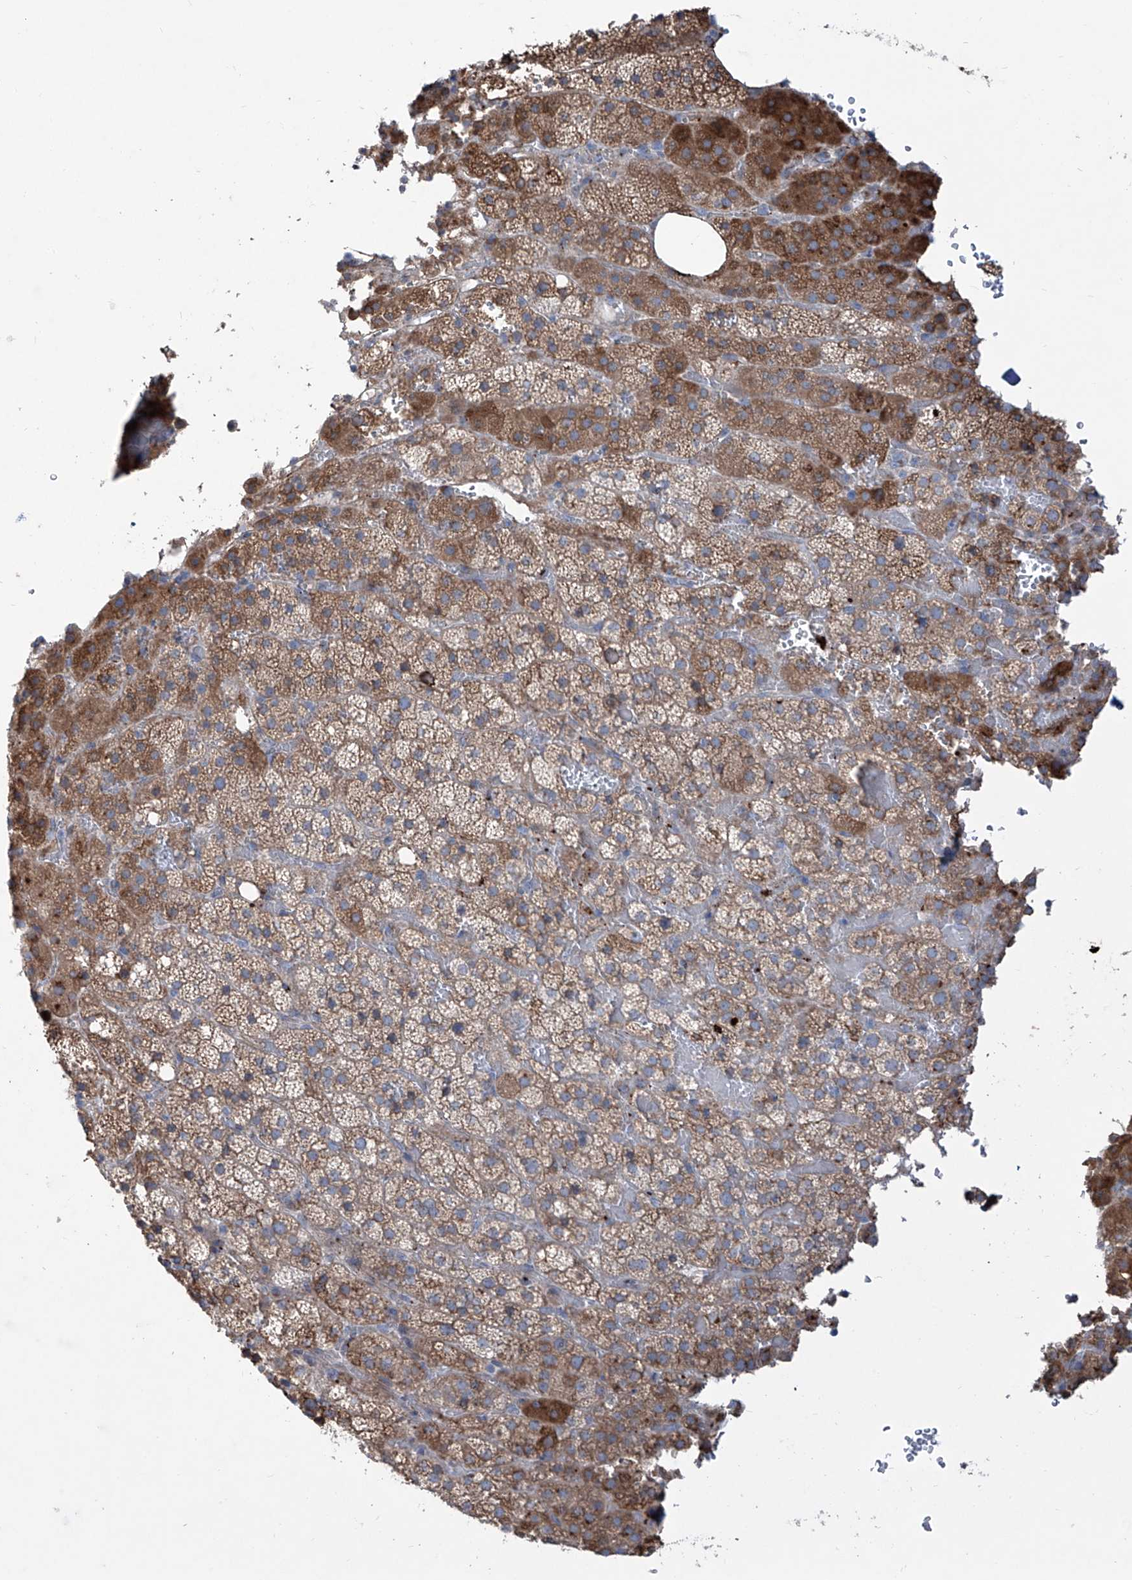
{"staining": {"intensity": "moderate", "quantity": ">75%", "location": "cytoplasmic/membranous"}, "tissue": "adrenal gland", "cell_type": "Glandular cells", "image_type": "normal", "snomed": [{"axis": "morphology", "description": "Normal tissue, NOS"}, {"axis": "topography", "description": "Adrenal gland"}], "caption": "Adrenal gland stained with immunohistochemistry (IHC) reveals moderate cytoplasmic/membranous positivity in approximately >75% of glandular cells.", "gene": "CDH5", "patient": {"sex": "female", "age": 59}}